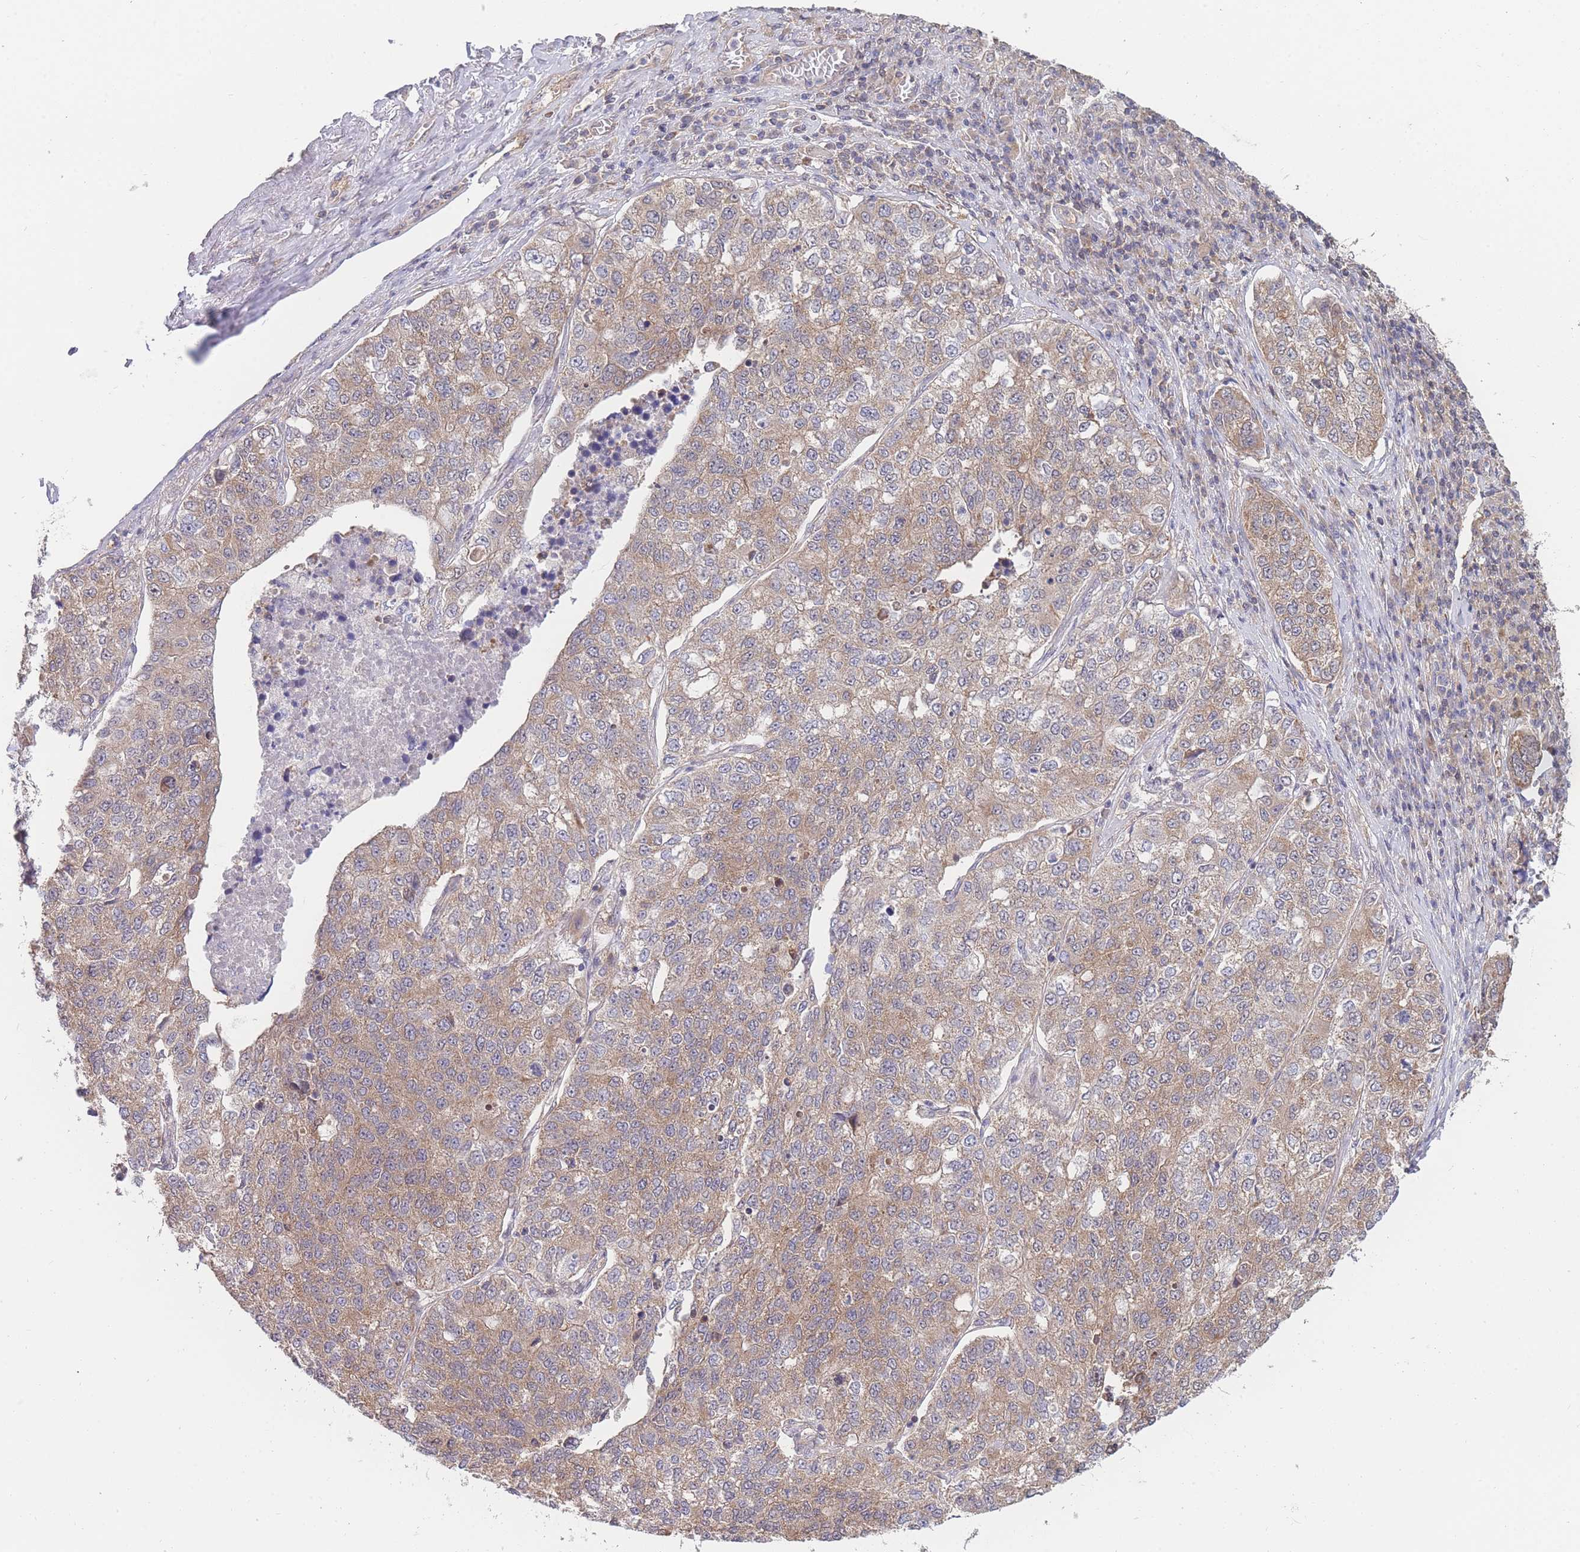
{"staining": {"intensity": "moderate", "quantity": ">75%", "location": "cytoplasmic/membranous"}, "tissue": "lung cancer", "cell_type": "Tumor cells", "image_type": "cancer", "snomed": [{"axis": "morphology", "description": "Adenocarcinoma, NOS"}, {"axis": "topography", "description": "Lung"}], "caption": "The micrograph displays a brown stain indicating the presence of a protein in the cytoplasmic/membranous of tumor cells in adenocarcinoma (lung). (DAB IHC with brightfield microscopy, high magnification).", "gene": "MRPS18B", "patient": {"sex": "male", "age": 49}}